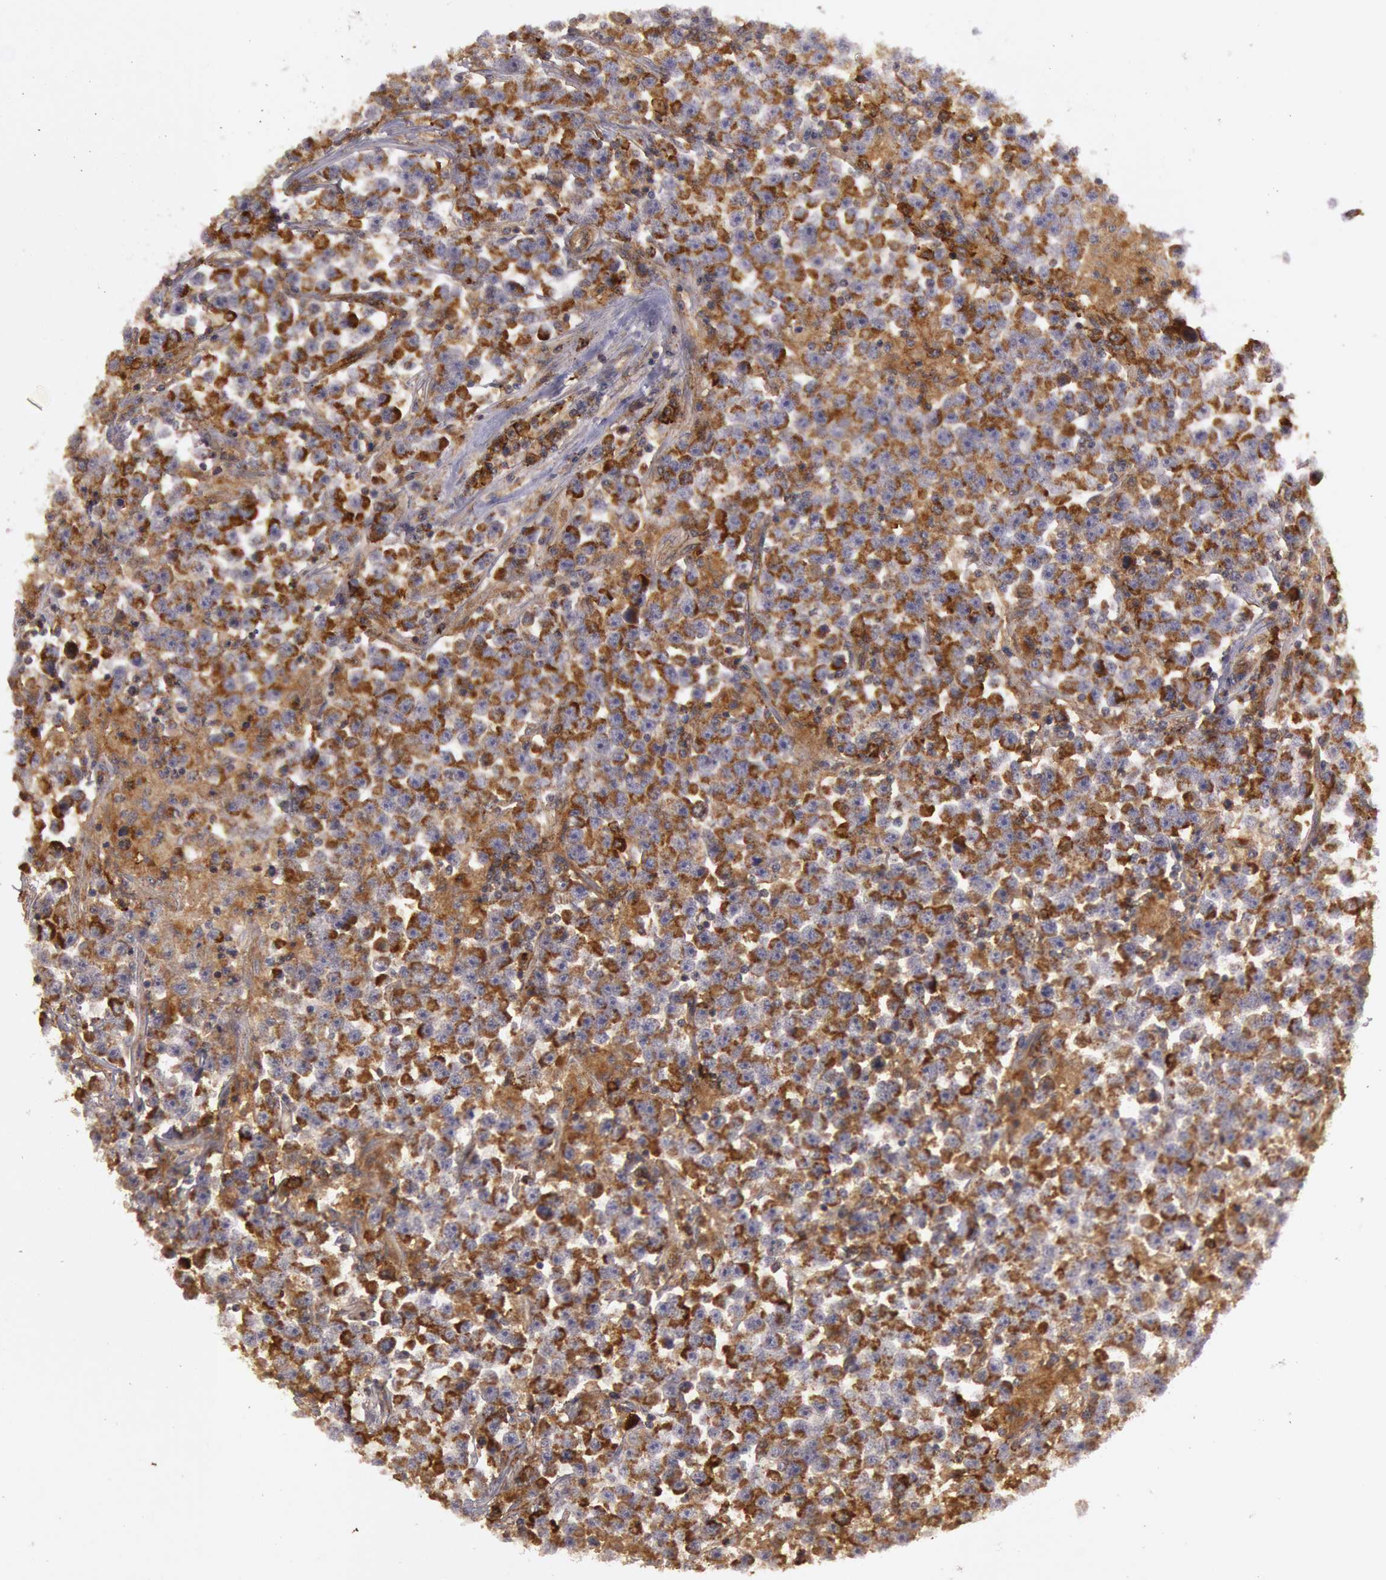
{"staining": {"intensity": "strong", "quantity": ">75%", "location": "cytoplasmic/membranous"}, "tissue": "testis cancer", "cell_type": "Tumor cells", "image_type": "cancer", "snomed": [{"axis": "morphology", "description": "Seminoma, NOS"}, {"axis": "topography", "description": "Testis"}], "caption": "High-magnification brightfield microscopy of testis seminoma stained with DAB (3,3'-diaminobenzidine) (brown) and counterstained with hematoxylin (blue). tumor cells exhibit strong cytoplasmic/membranous staining is identified in about>75% of cells.", "gene": "TRIB2", "patient": {"sex": "male", "age": 33}}